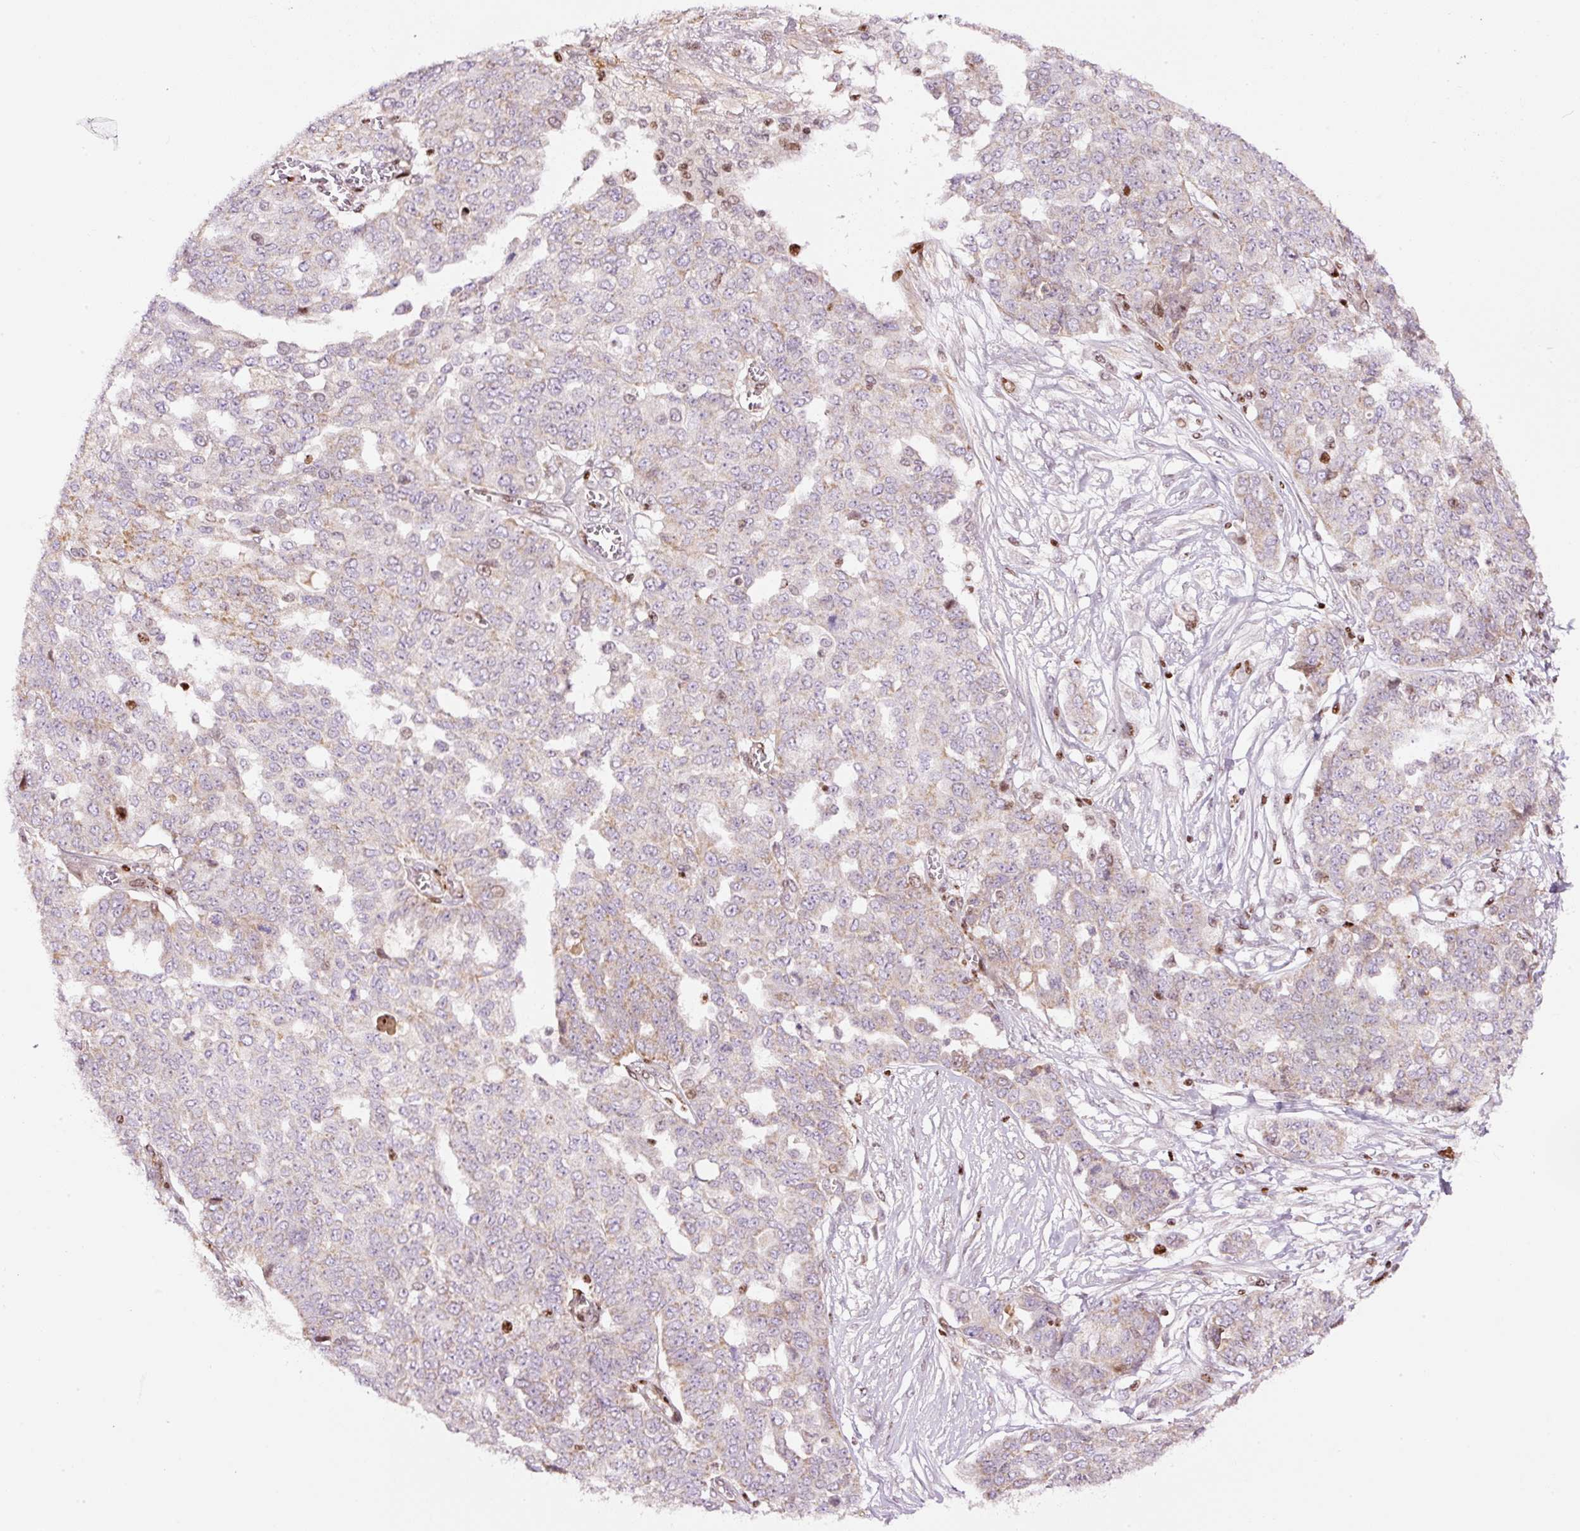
{"staining": {"intensity": "weak", "quantity": "25%-75%", "location": "cytoplasmic/membranous"}, "tissue": "ovarian cancer", "cell_type": "Tumor cells", "image_type": "cancer", "snomed": [{"axis": "morphology", "description": "Cystadenocarcinoma, serous, NOS"}, {"axis": "topography", "description": "Soft tissue"}, {"axis": "topography", "description": "Ovary"}], "caption": "Ovarian cancer was stained to show a protein in brown. There is low levels of weak cytoplasmic/membranous positivity in about 25%-75% of tumor cells. (DAB IHC, brown staining for protein, blue staining for nuclei).", "gene": "TMEM8B", "patient": {"sex": "female", "age": 57}}